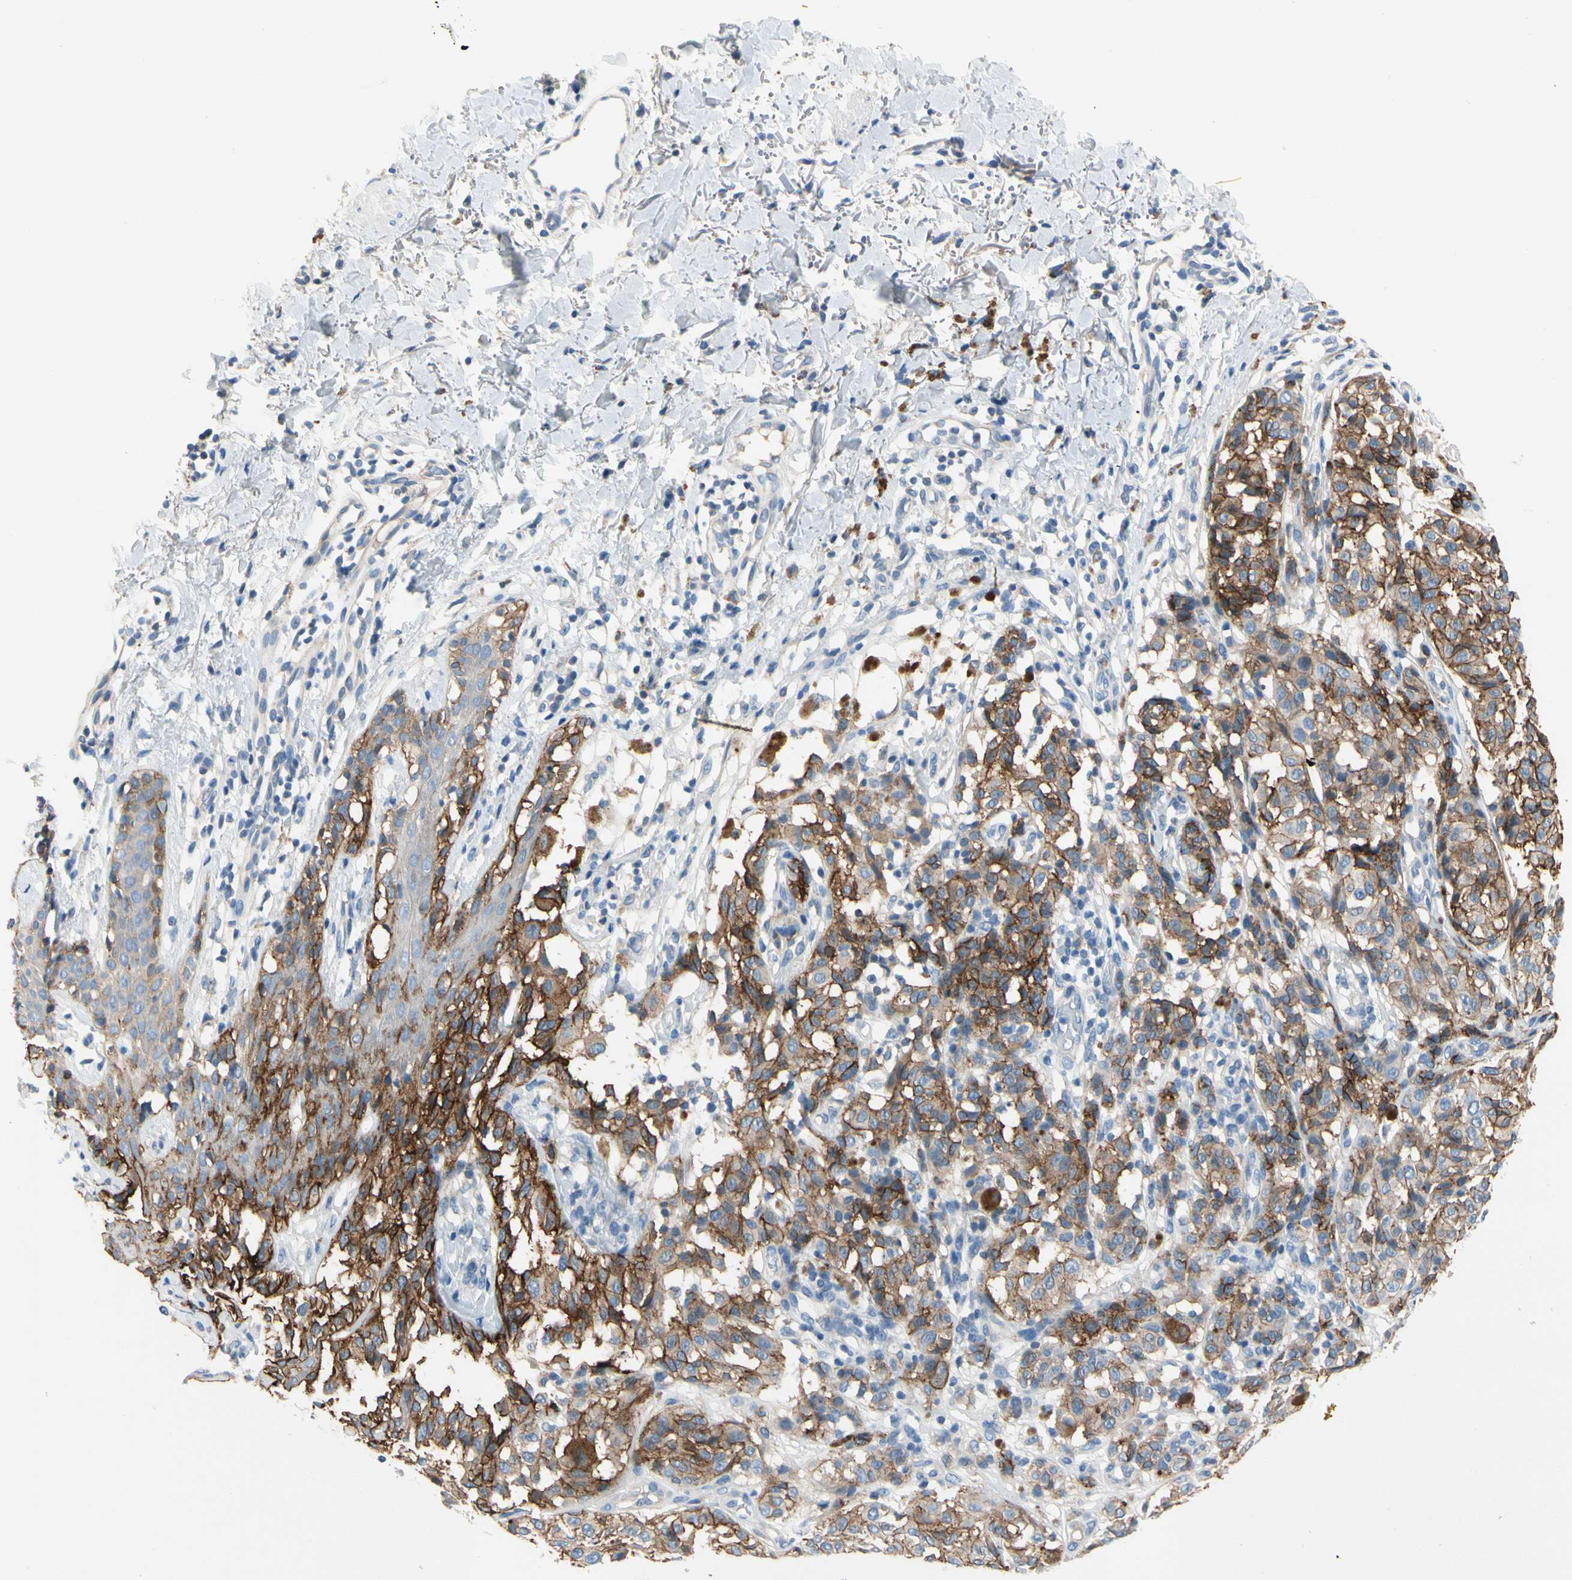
{"staining": {"intensity": "moderate", "quantity": ">75%", "location": "cytoplasmic/membranous"}, "tissue": "melanoma", "cell_type": "Tumor cells", "image_type": "cancer", "snomed": [{"axis": "morphology", "description": "Malignant melanoma, NOS"}, {"axis": "topography", "description": "Skin"}], "caption": "Immunohistochemical staining of human malignant melanoma displays medium levels of moderate cytoplasmic/membranous protein positivity in about >75% of tumor cells.", "gene": "CA14", "patient": {"sex": "female", "age": 46}}